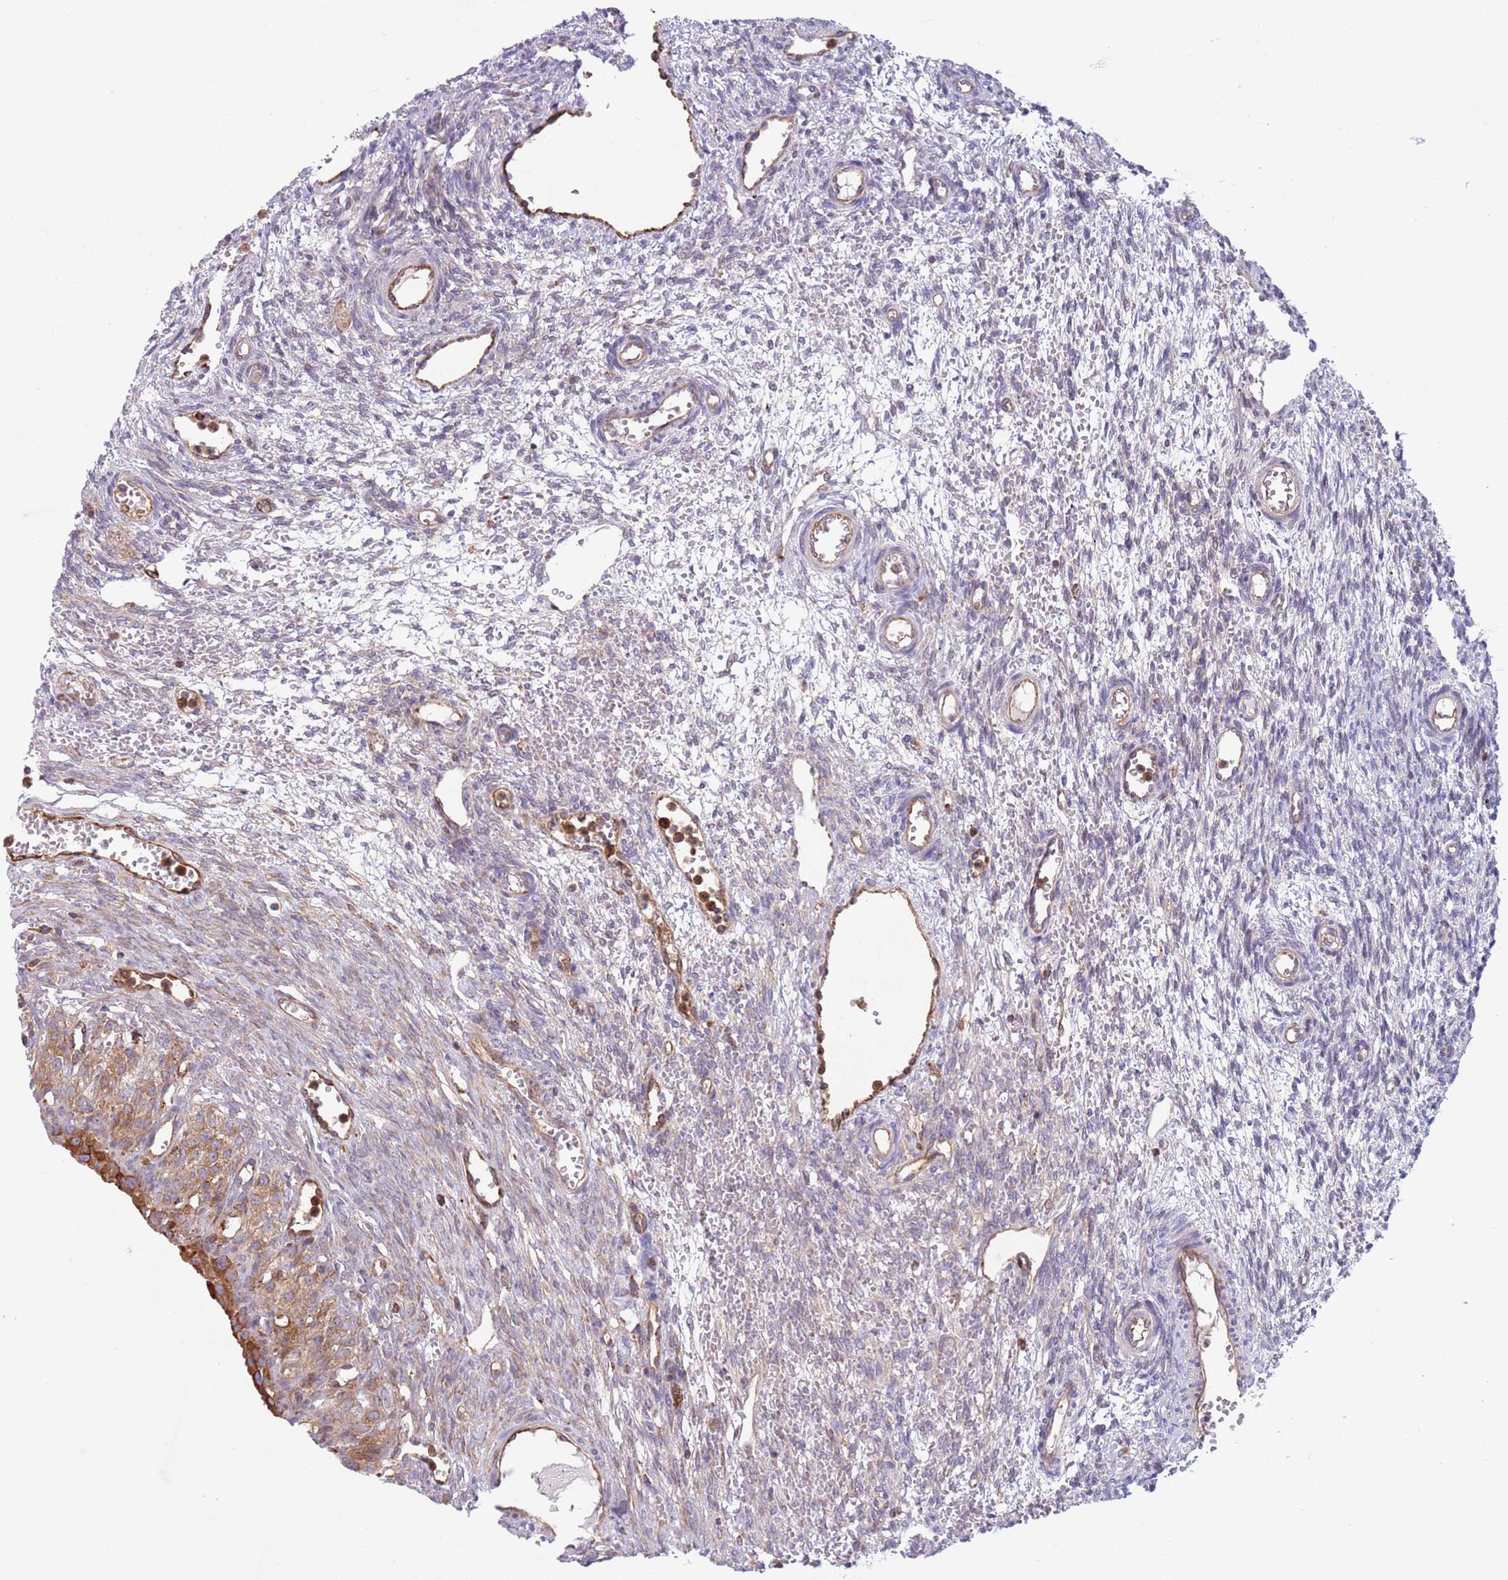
{"staining": {"intensity": "moderate", "quantity": "<25%", "location": "cytoplasmic/membranous"}, "tissue": "ovary", "cell_type": "Ovarian stroma cells", "image_type": "normal", "snomed": [{"axis": "morphology", "description": "Normal tissue, NOS"}, {"axis": "topography", "description": "Ovary"}], "caption": "Immunohistochemistry of normal human ovary shows low levels of moderate cytoplasmic/membranous staining in approximately <25% of ovarian stroma cells.", "gene": "ZMYM5", "patient": {"sex": "female", "age": 39}}